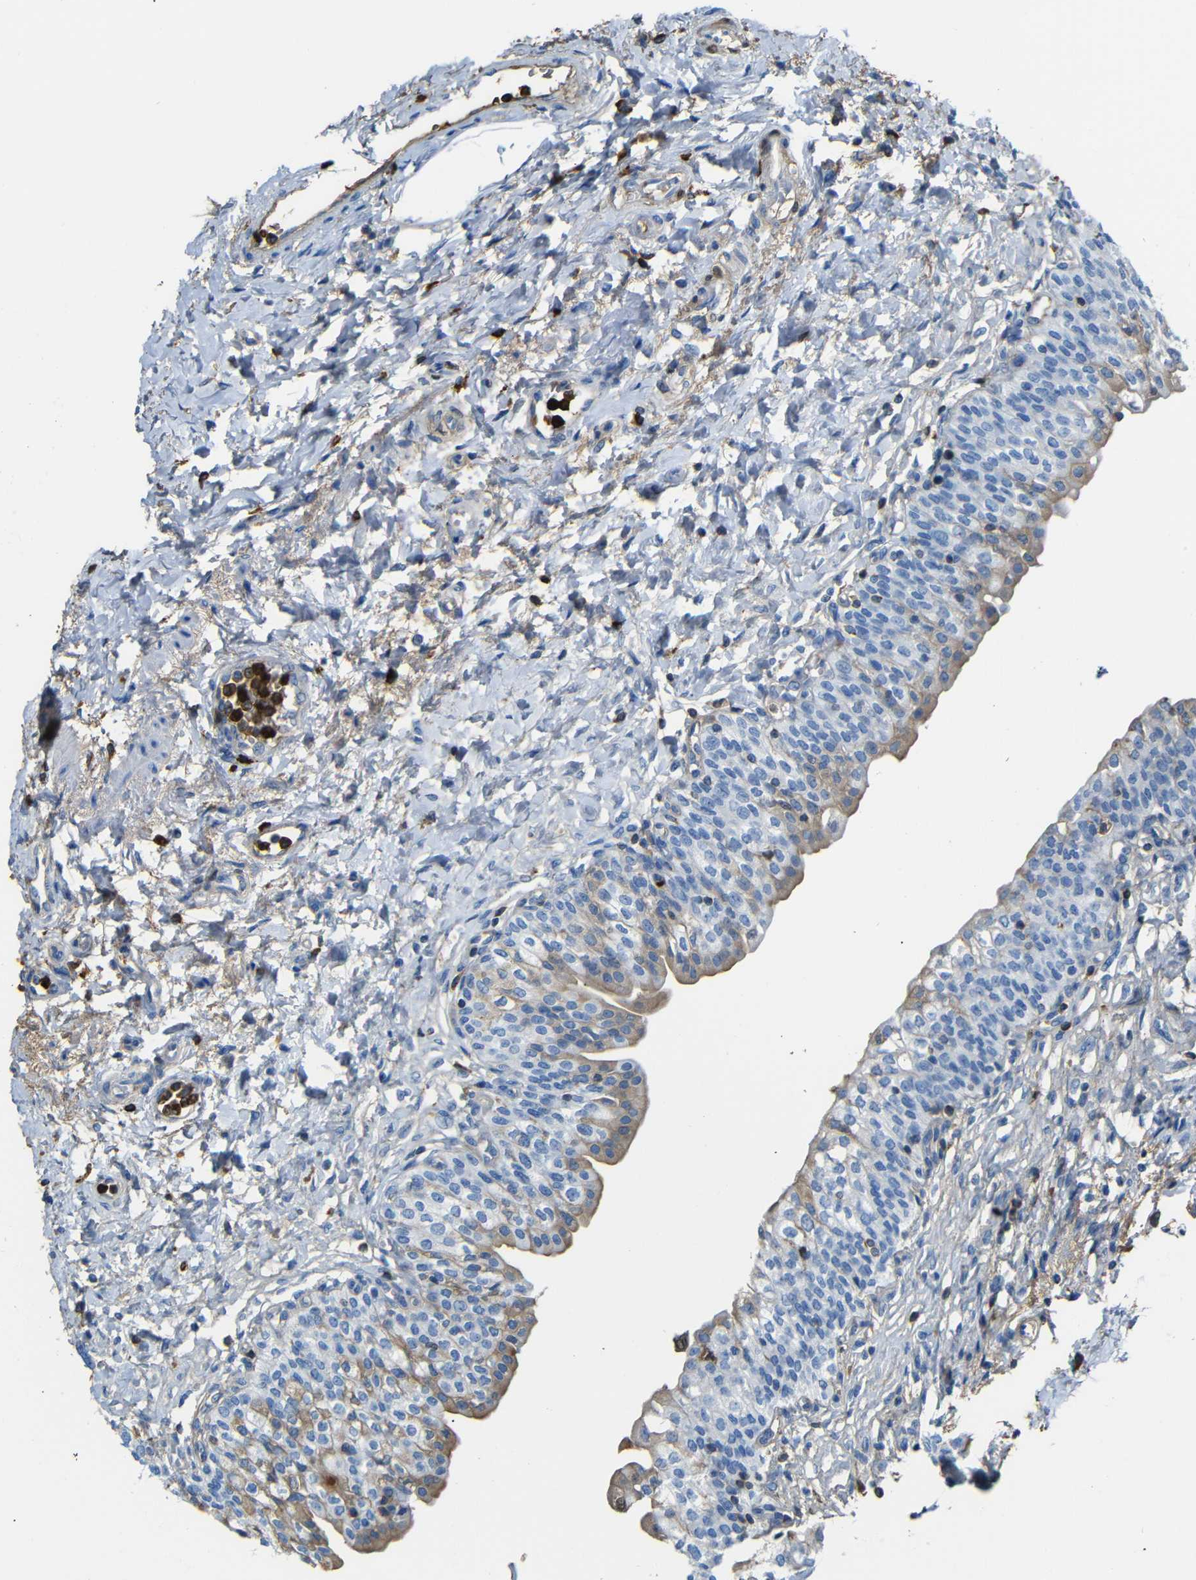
{"staining": {"intensity": "moderate", "quantity": "<25%", "location": "cytoplasmic/membranous"}, "tissue": "urinary bladder", "cell_type": "Urothelial cells", "image_type": "normal", "snomed": [{"axis": "morphology", "description": "Normal tissue, NOS"}, {"axis": "topography", "description": "Urinary bladder"}], "caption": "Urinary bladder stained with a brown dye demonstrates moderate cytoplasmic/membranous positive expression in about <25% of urothelial cells.", "gene": "SERPINA1", "patient": {"sex": "male", "age": 55}}